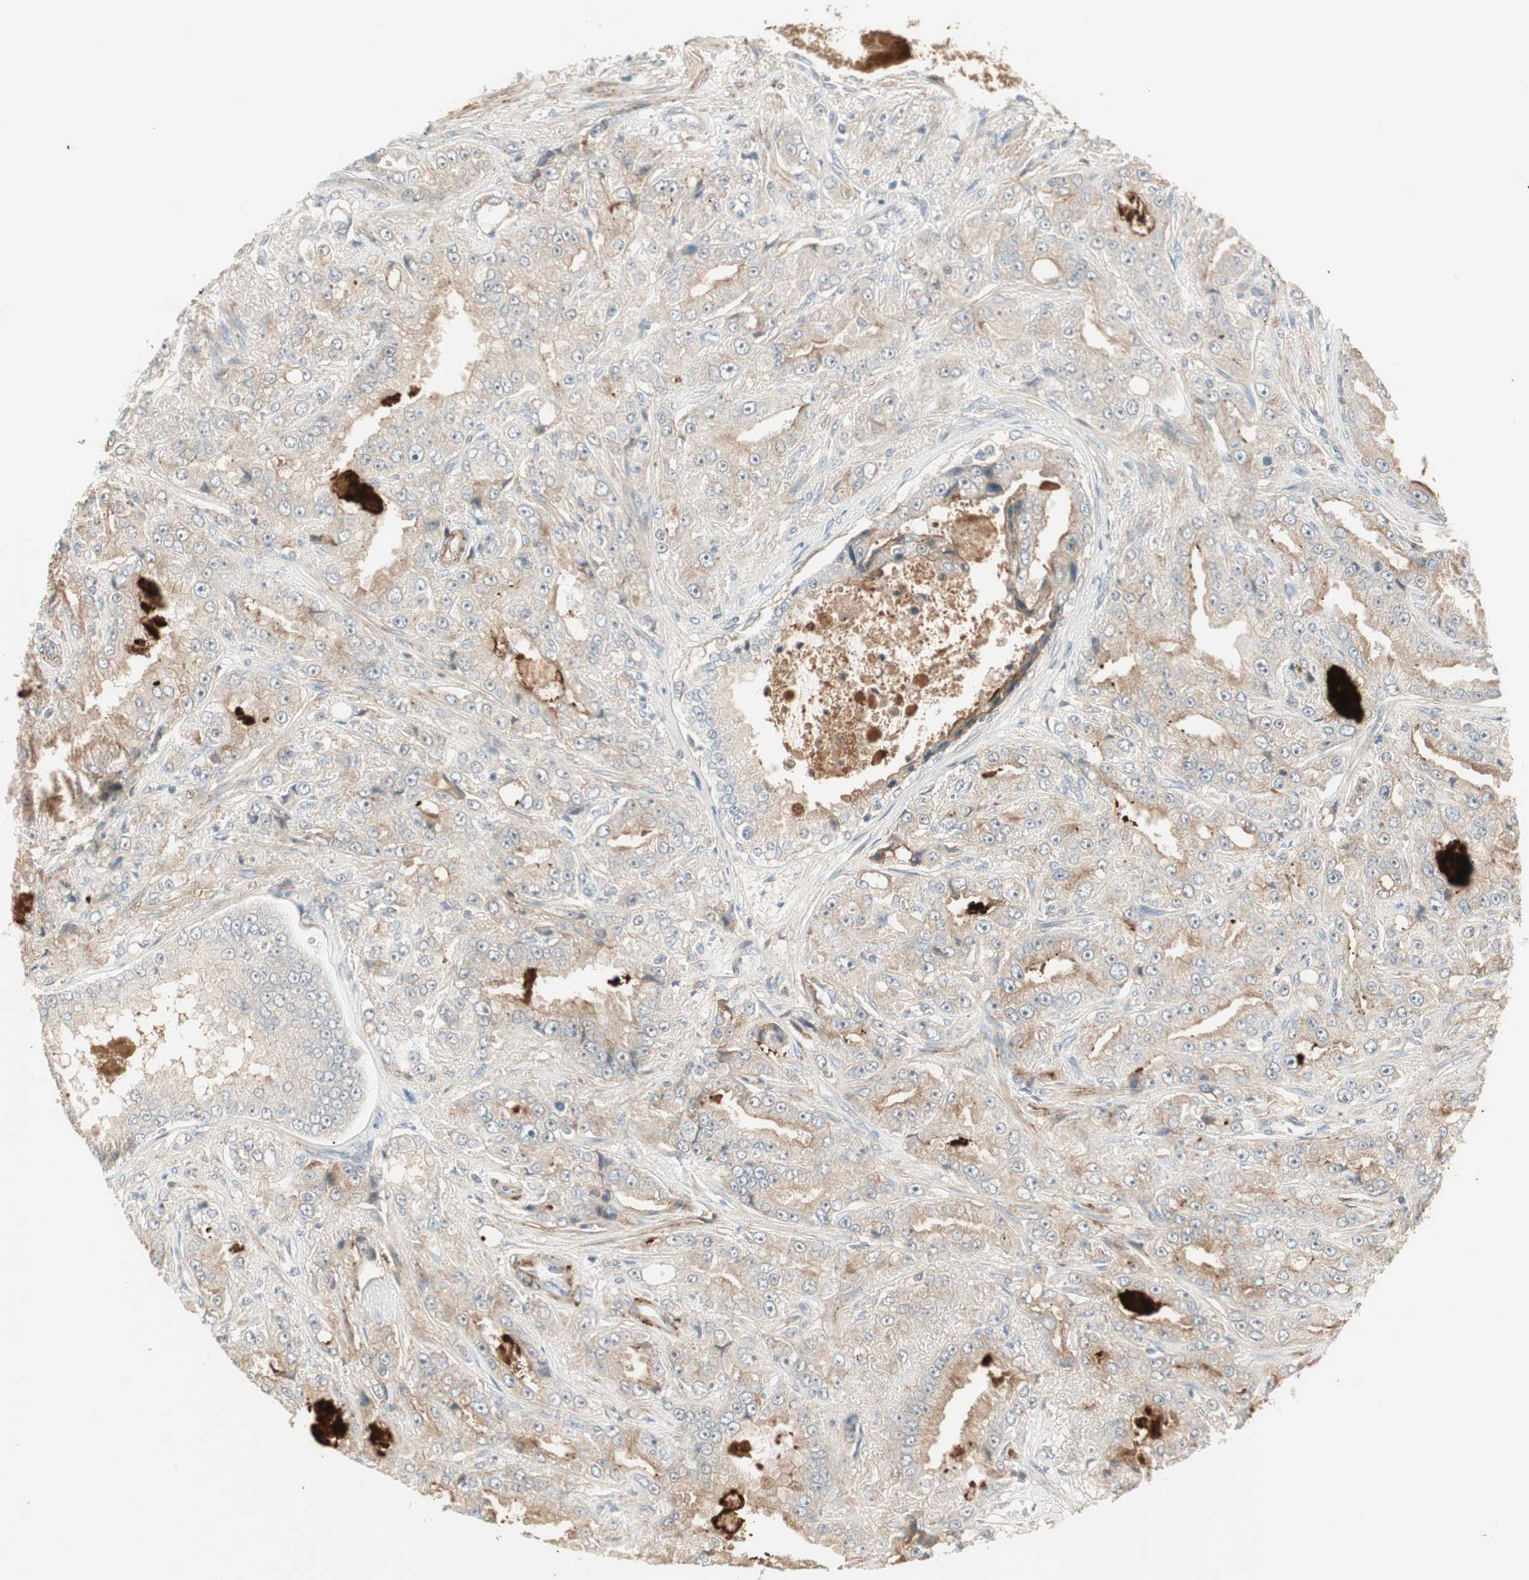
{"staining": {"intensity": "weak", "quantity": "25%-75%", "location": "cytoplasmic/membranous"}, "tissue": "prostate cancer", "cell_type": "Tumor cells", "image_type": "cancer", "snomed": [{"axis": "morphology", "description": "Adenocarcinoma, High grade"}, {"axis": "topography", "description": "Prostate"}], "caption": "Protein expression analysis of prostate cancer (adenocarcinoma (high-grade)) reveals weak cytoplasmic/membranous expression in about 25%-75% of tumor cells. (IHC, brightfield microscopy, high magnification).", "gene": "RNGTT", "patient": {"sex": "male", "age": 73}}